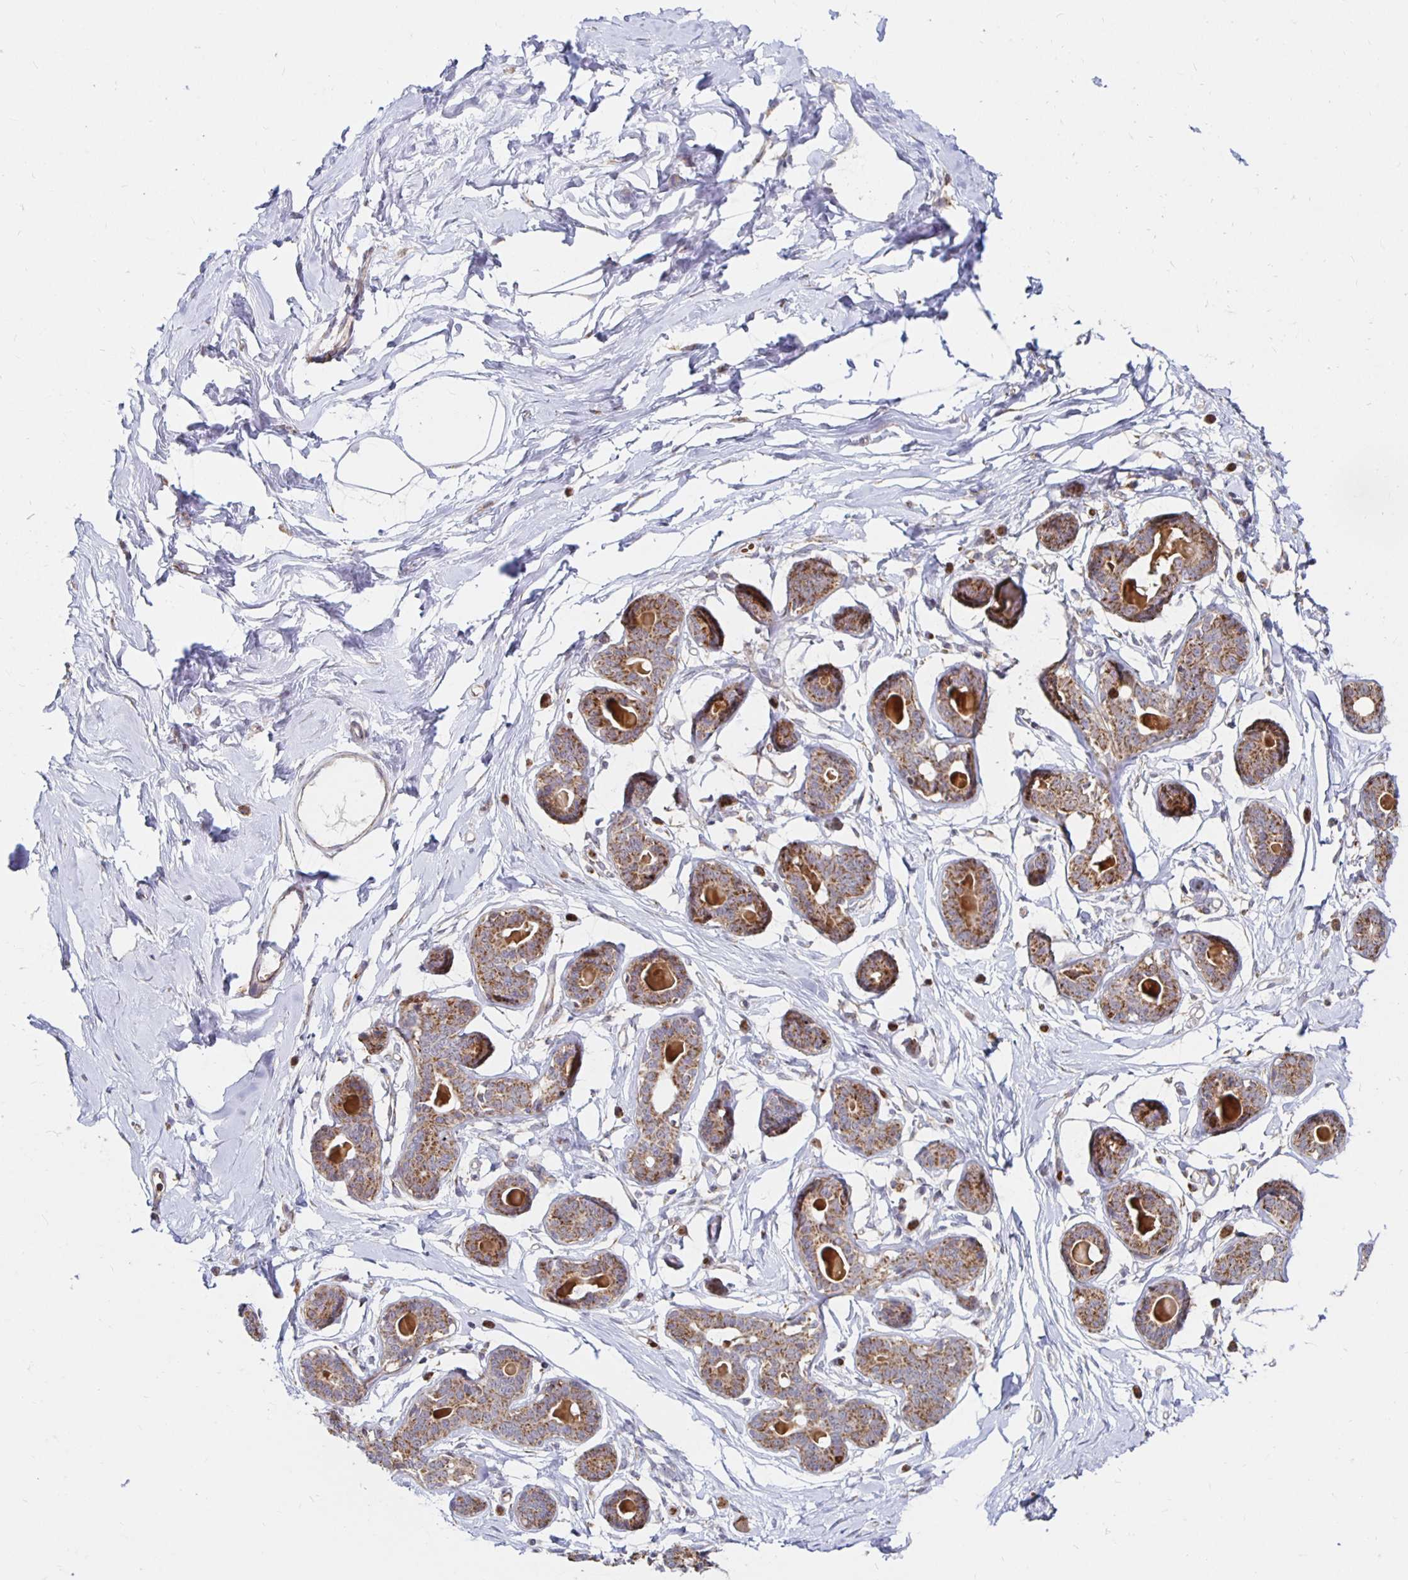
{"staining": {"intensity": "negative", "quantity": "none", "location": "none"}, "tissue": "breast", "cell_type": "Adipocytes", "image_type": "normal", "snomed": [{"axis": "morphology", "description": "Normal tissue, NOS"}, {"axis": "topography", "description": "Breast"}], "caption": "This is a micrograph of immunohistochemistry staining of benign breast, which shows no staining in adipocytes. The staining was performed using DAB to visualize the protein expression in brown, while the nuclei were stained in blue with hematoxylin (Magnification: 20x).", "gene": "MRPL28", "patient": {"sex": "female", "age": 45}}